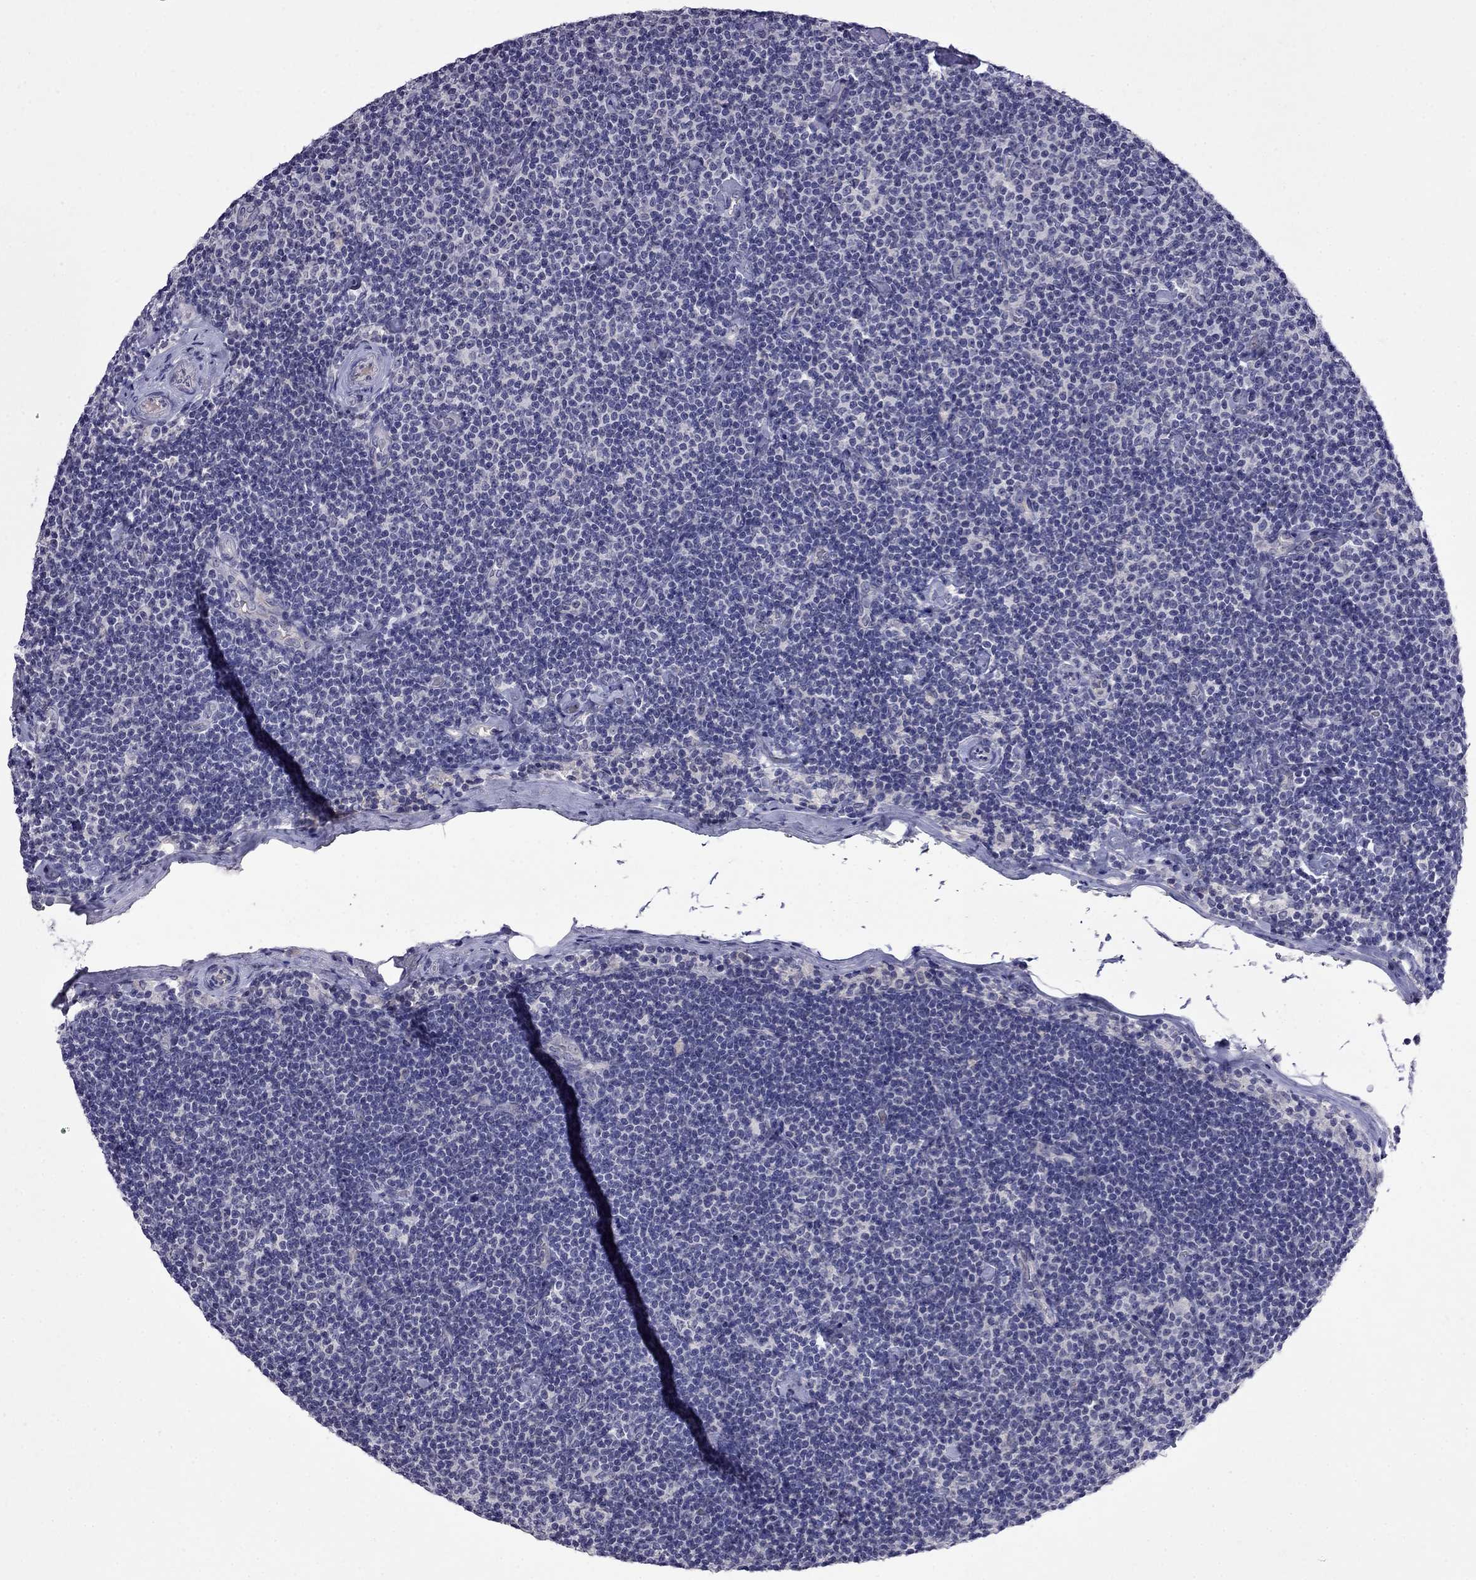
{"staining": {"intensity": "negative", "quantity": "none", "location": "none"}, "tissue": "lymphoma", "cell_type": "Tumor cells", "image_type": "cancer", "snomed": [{"axis": "morphology", "description": "Malignant lymphoma, non-Hodgkin's type, Low grade"}, {"axis": "topography", "description": "Lymph node"}], "caption": "This is an IHC image of lymphoma. There is no staining in tumor cells.", "gene": "STAR", "patient": {"sex": "male", "age": 81}}